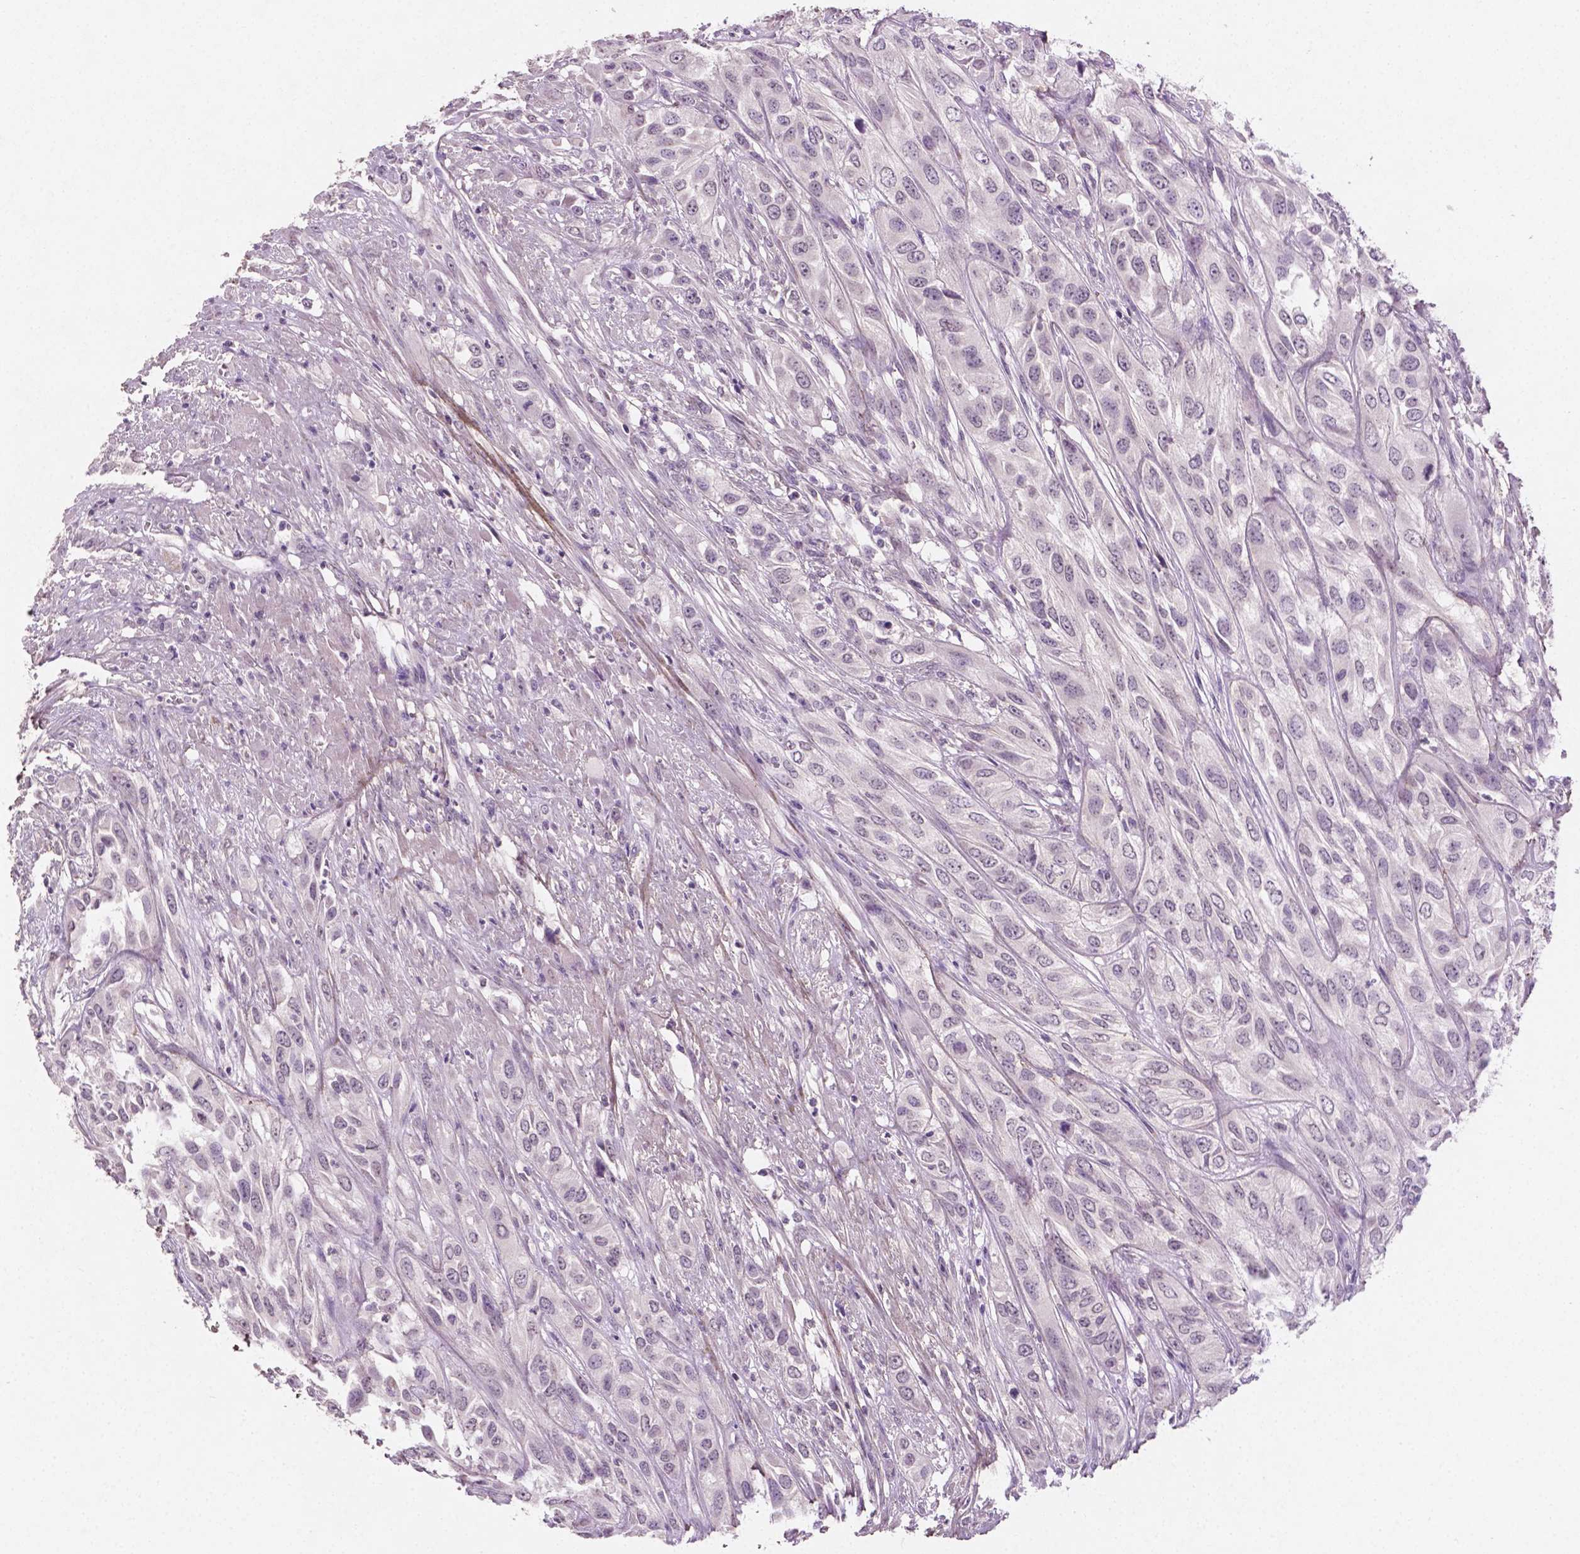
{"staining": {"intensity": "negative", "quantity": "none", "location": "none"}, "tissue": "urothelial cancer", "cell_type": "Tumor cells", "image_type": "cancer", "snomed": [{"axis": "morphology", "description": "Urothelial carcinoma, High grade"}, {"axis": "topography", "description": "Urinary bladder"}], "caption": "A high-resolution histopathology image shows immunohistochemistry staining of high-grade urothelial carcinoma, which reveals no significant expression in tumor cells.", "gene": "DLG2", "patient": {"sex": "male", "age": 67}}